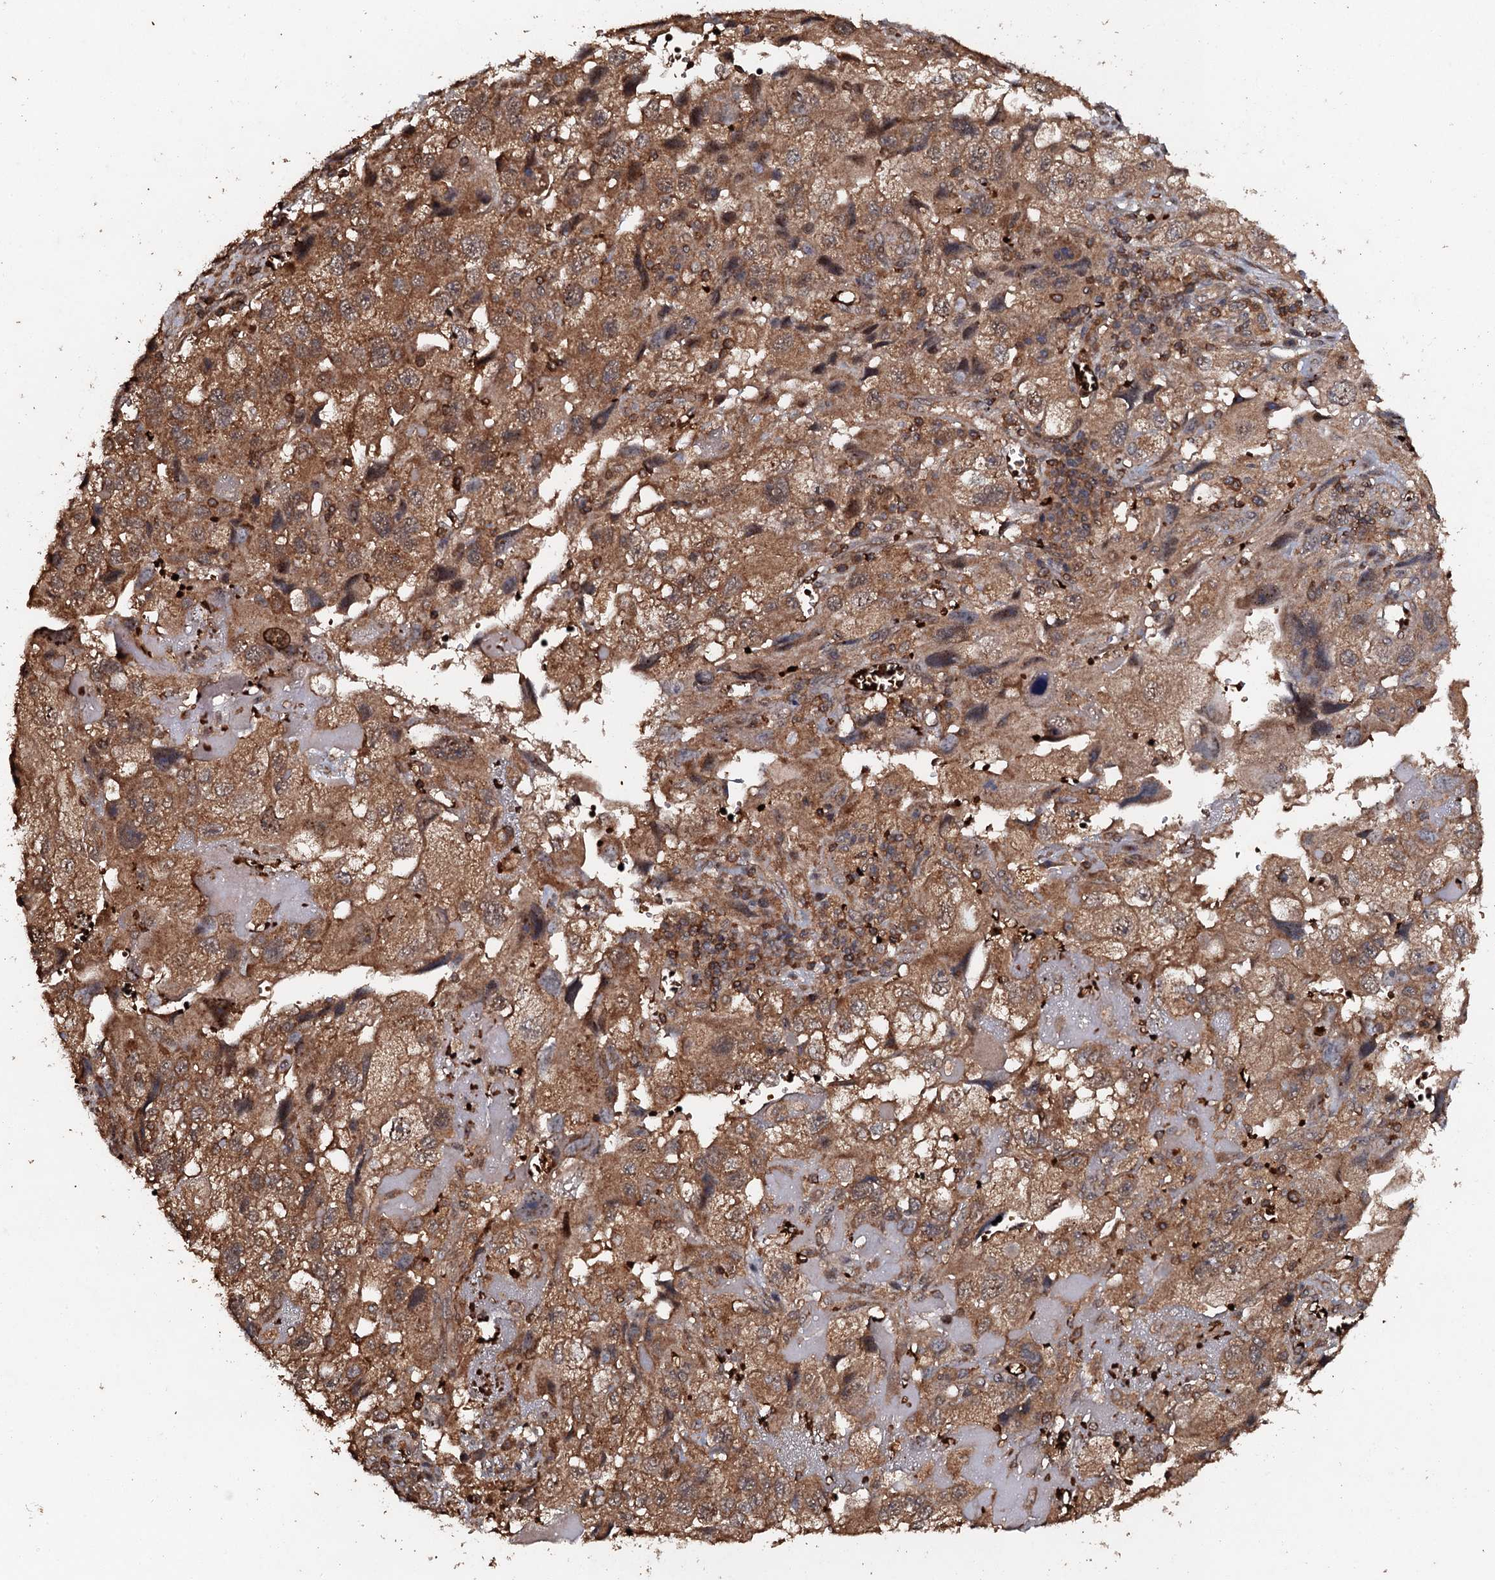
{"staining": {"intensity": "moderate", "quantity": ">75%", "location": "cytoplasmic/membranous"}, "tissue": "endometrial cancer", "cell_type": "Tumor cells", "image_type": "cancer", "snomed": [{"axis": "morphology", "description": "Adenocarcinoma, NOS"}, {"axis": "topography", "description": "Endometrium"}], "caption": "Adenocarcinoma (endometrial) tissue reveals moderate cytoplasmic/membranous positivity in about >75% of tumor cells, visualized by immunohistochemistry. The protein of interest is stained brown, and the nuclei are stained in blue (DAB IHC with brightfield microscopy, high magnification).", "gene": "ADGRG3", "patient": {"sex": "female", "age": 49}}